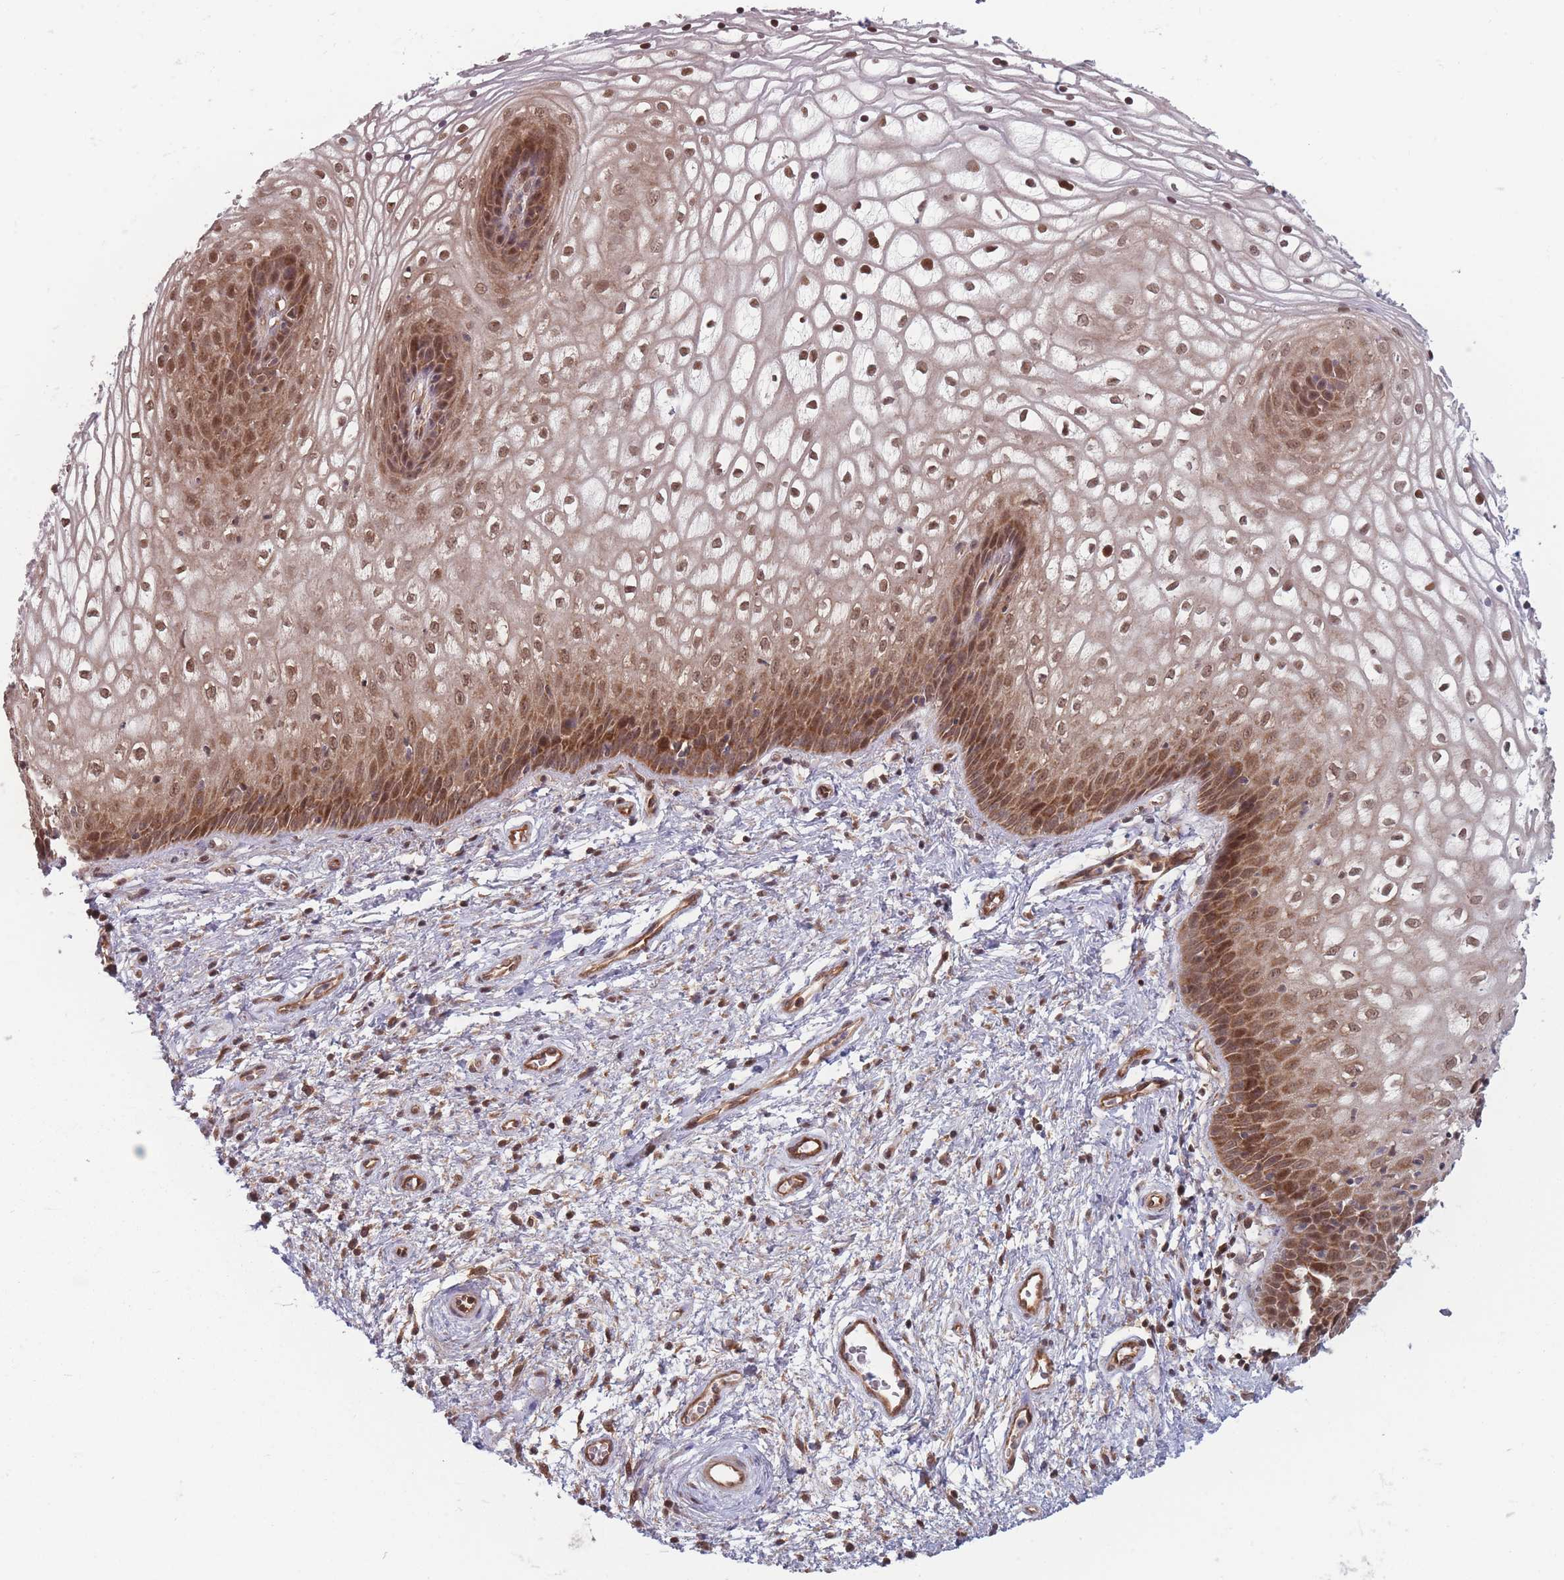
{"staining": {"intensity": "moderate", "quantity": ">75%", "location": "cytoplasmic/membranous,nuclear"}, "tissue": "vagina", "cell_type": "Squamous epithelial cells", "image_type": "normal", "snomed": [{"axis": "morphology", "description": "Normal tissue, NOS"}, {"axis": "topography", "description": "Vagina"}], "caption": "This is an image of IHC staining of benign vagina, which shows moderate staining in the cytoplasmic/membranous,nuclear of squamous epithelial cells.", "gene": "RPS18", "patient": {"sex": "female", "age": 34}}